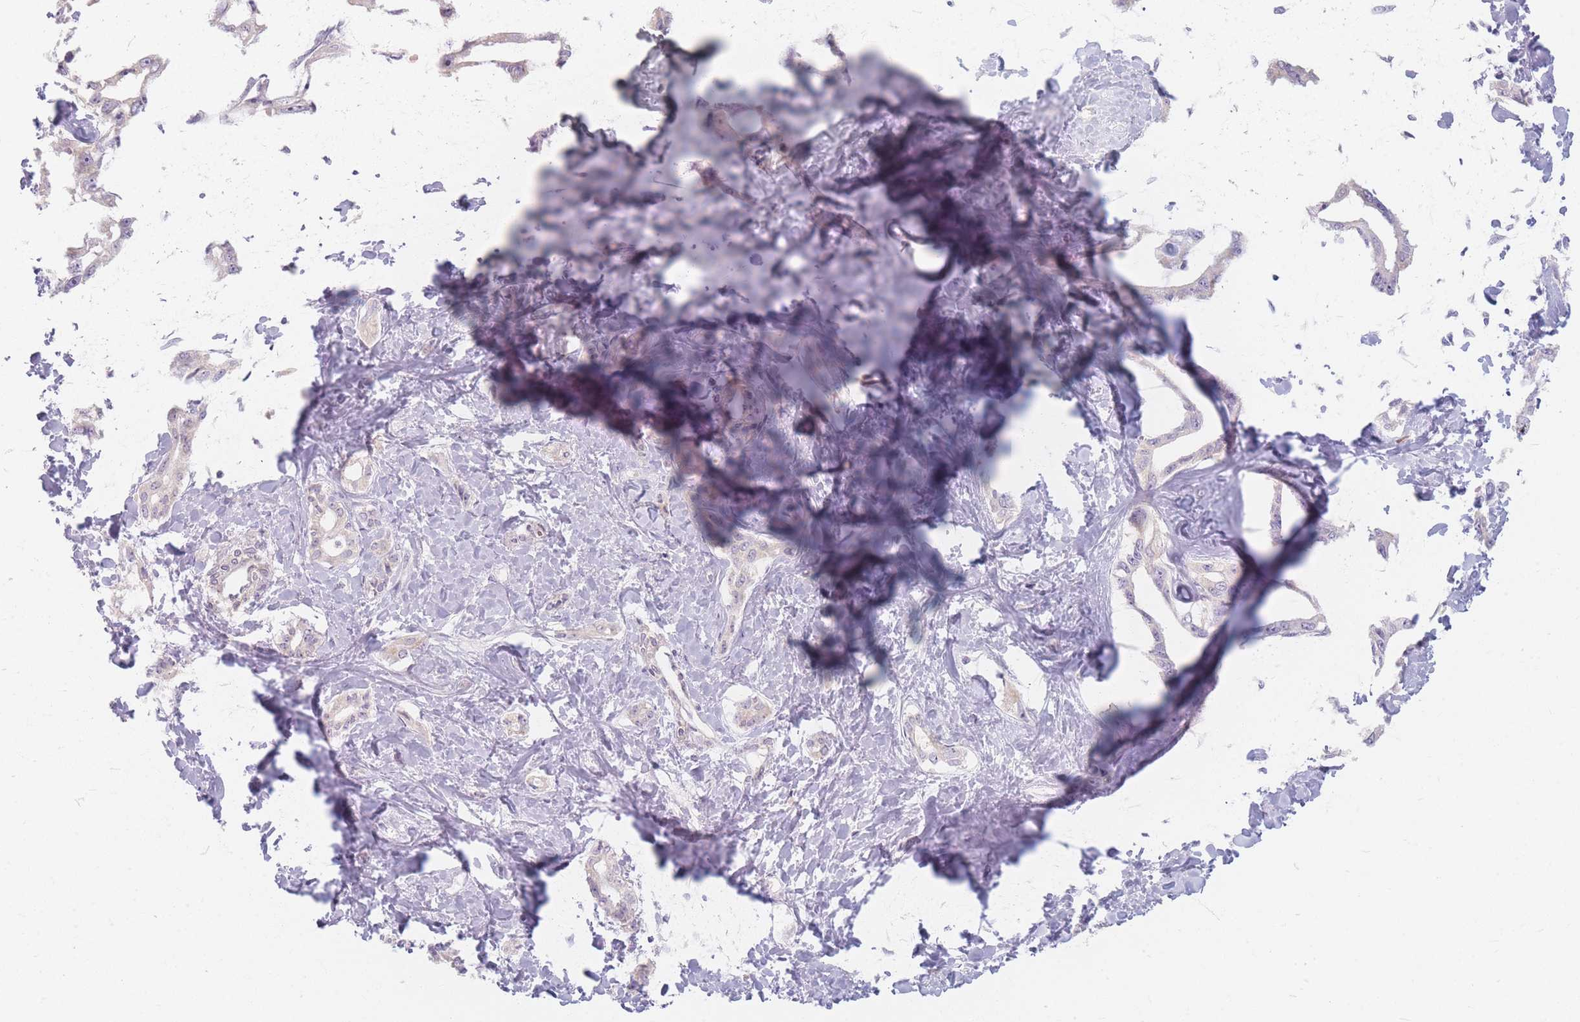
{"staining": {"intensity": "negative", "quantity": "none", "location": "none"}, "tissue": "liver cancer", "cell_type": "Tumor cells", "image_type": "cancer", "snomed": [{"axis": "morphology", "description": "Cholangiocarcinoma"}, {"axis": "topography", "description": "Liver"}], "caption": "Immunohistochemical staining of liver cancer reveals no significant staining in tumor cells. (DAB immunohistochemistry, high magnification).", "gene": "CHCHD7", "patient": {"sex": "male", "age": 59}}